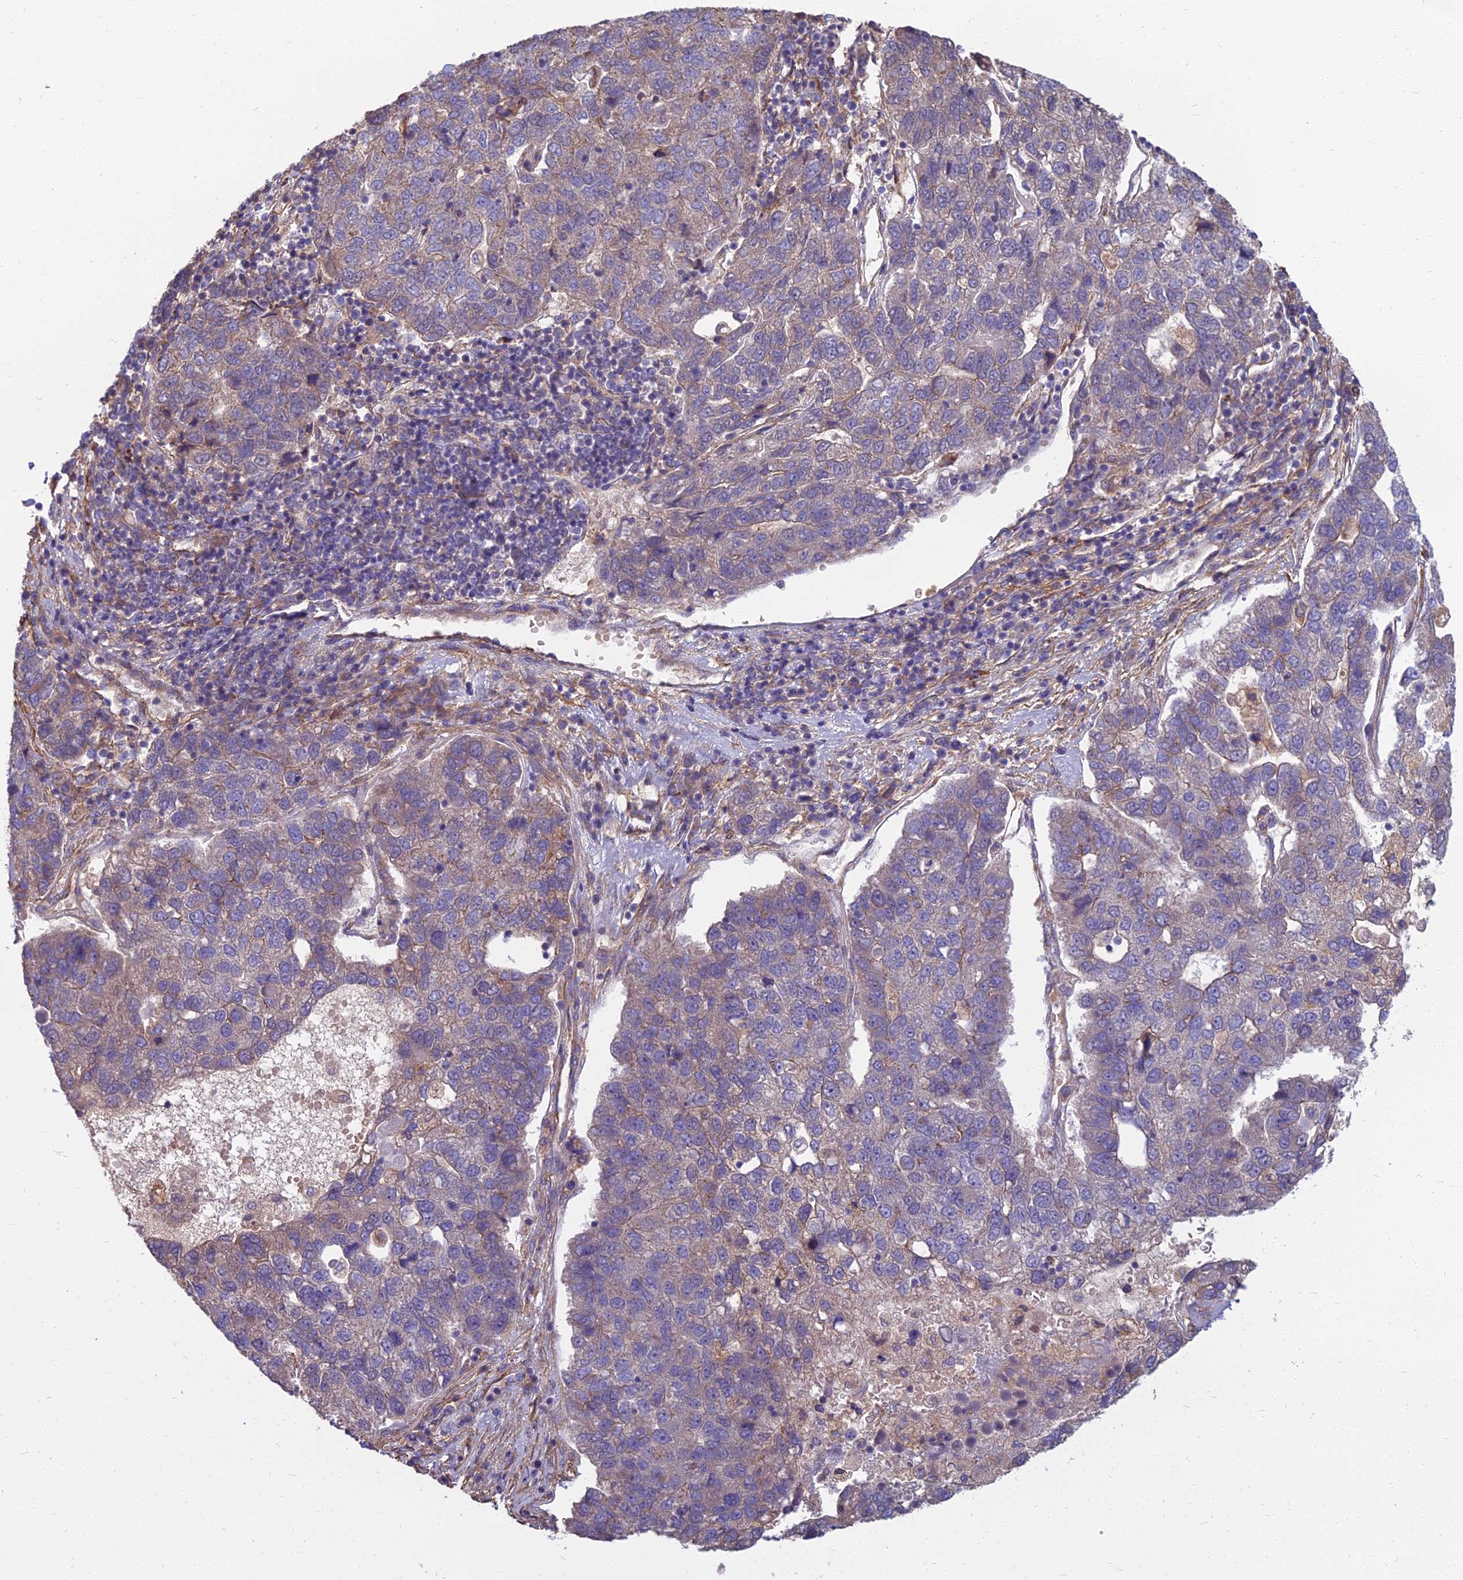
{"staining": {"intensity": "weak", "quantity": "<25%", "location": "cytoplasmic/membranous"}, "tissue": "pancreatic cancer", "cell_type": "Tumor cells", "image_type": "cancer", "snomed": [{"axis": "morphology", "description": "Adenocarcinoma, NOS"}, {"axis": "topography", "description": "Pancreas"}], "caption": "DAB immunohistochemical staining of human pancreatic adenocarcinoma displays no significant expression in tumor cells. (Brightfield microscopy of DAB (3,3'-diaminobenzidine) immunohistochemistry at high magnification).", "gene": "WDR24", "patient": {"sex": "female", "age": 61}}